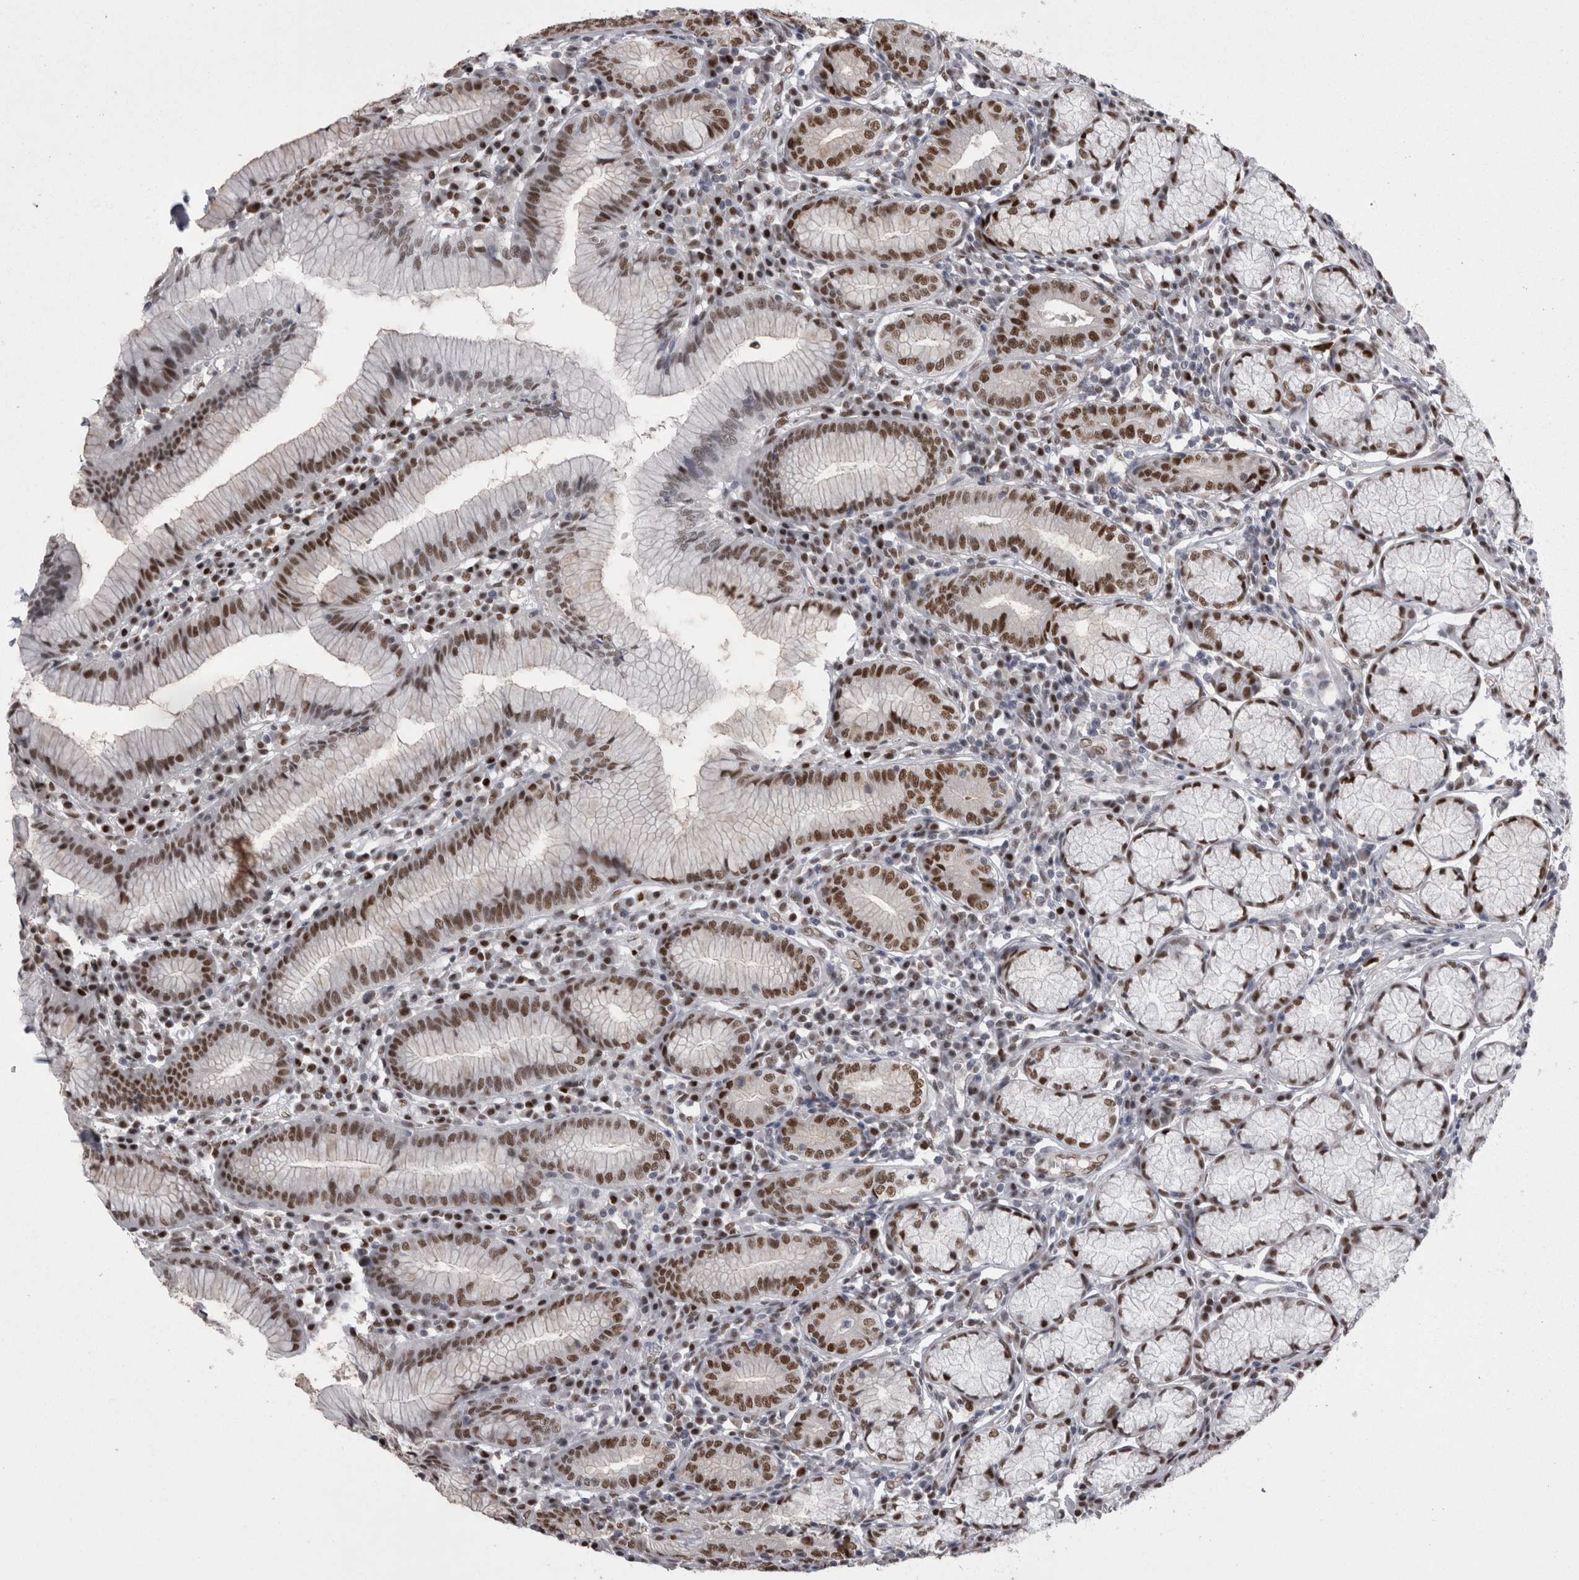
{"staining": {"intensity": "strong", "quantity": ">75%", "location": "cytoplasmic/membranous,nuclear"}, "tissue": "stomach", "cell_type": "Glandular cells", "image_type": "normal", "snomed": [{"axis": "morphology", "description": "Normal tissue, NOS"}, {"axis": "topography", "description": "Stomach"}], "caption": "Approximately >75% of glandular cells in normal stomach show strong cytoplasmic/membranous,nuclear protein expression as visualized by brown immunohistochemical staining.", "gene": "C1orf54", "patient": {"sex": "male", "age": 55}}